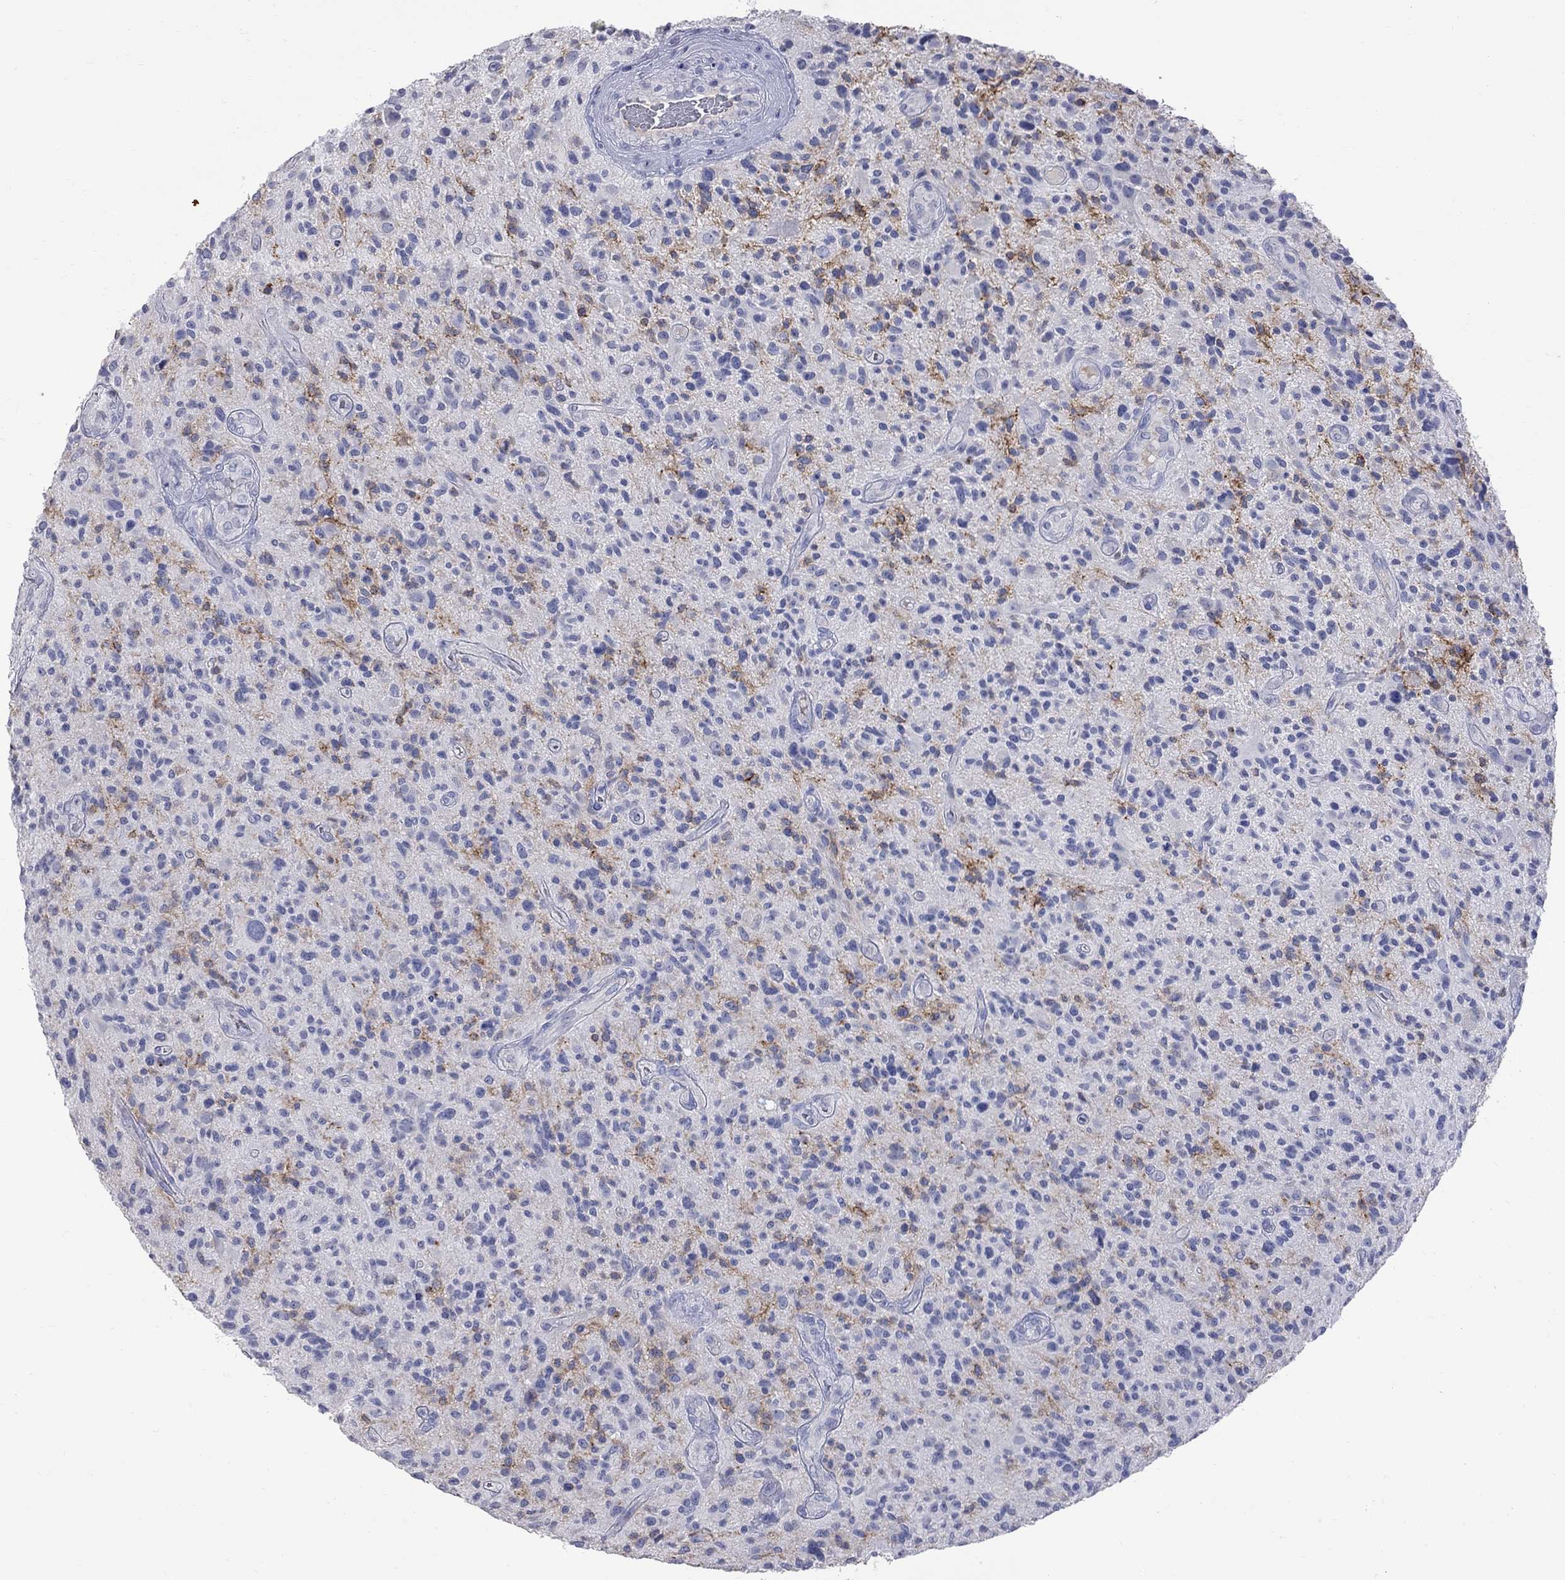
{"staining": {"intensity": "negative", "quantity": "none", "location": "none"}, "tissue": "glioma", "cell_type": "Tumor cells", "image_type": "cancer", "snomed": [{"axis": "morphology", "description": "Glioma, malignant, High grade"}, {"axis": "topography", "description": "Brain"}], "caption": "The immunohistochemistry micrograph has no significant positivity in tumor cells of malignant high-grade glioma tissue.", "gene": "KCND2", "patient": {"sex": "male", "age": 47}}